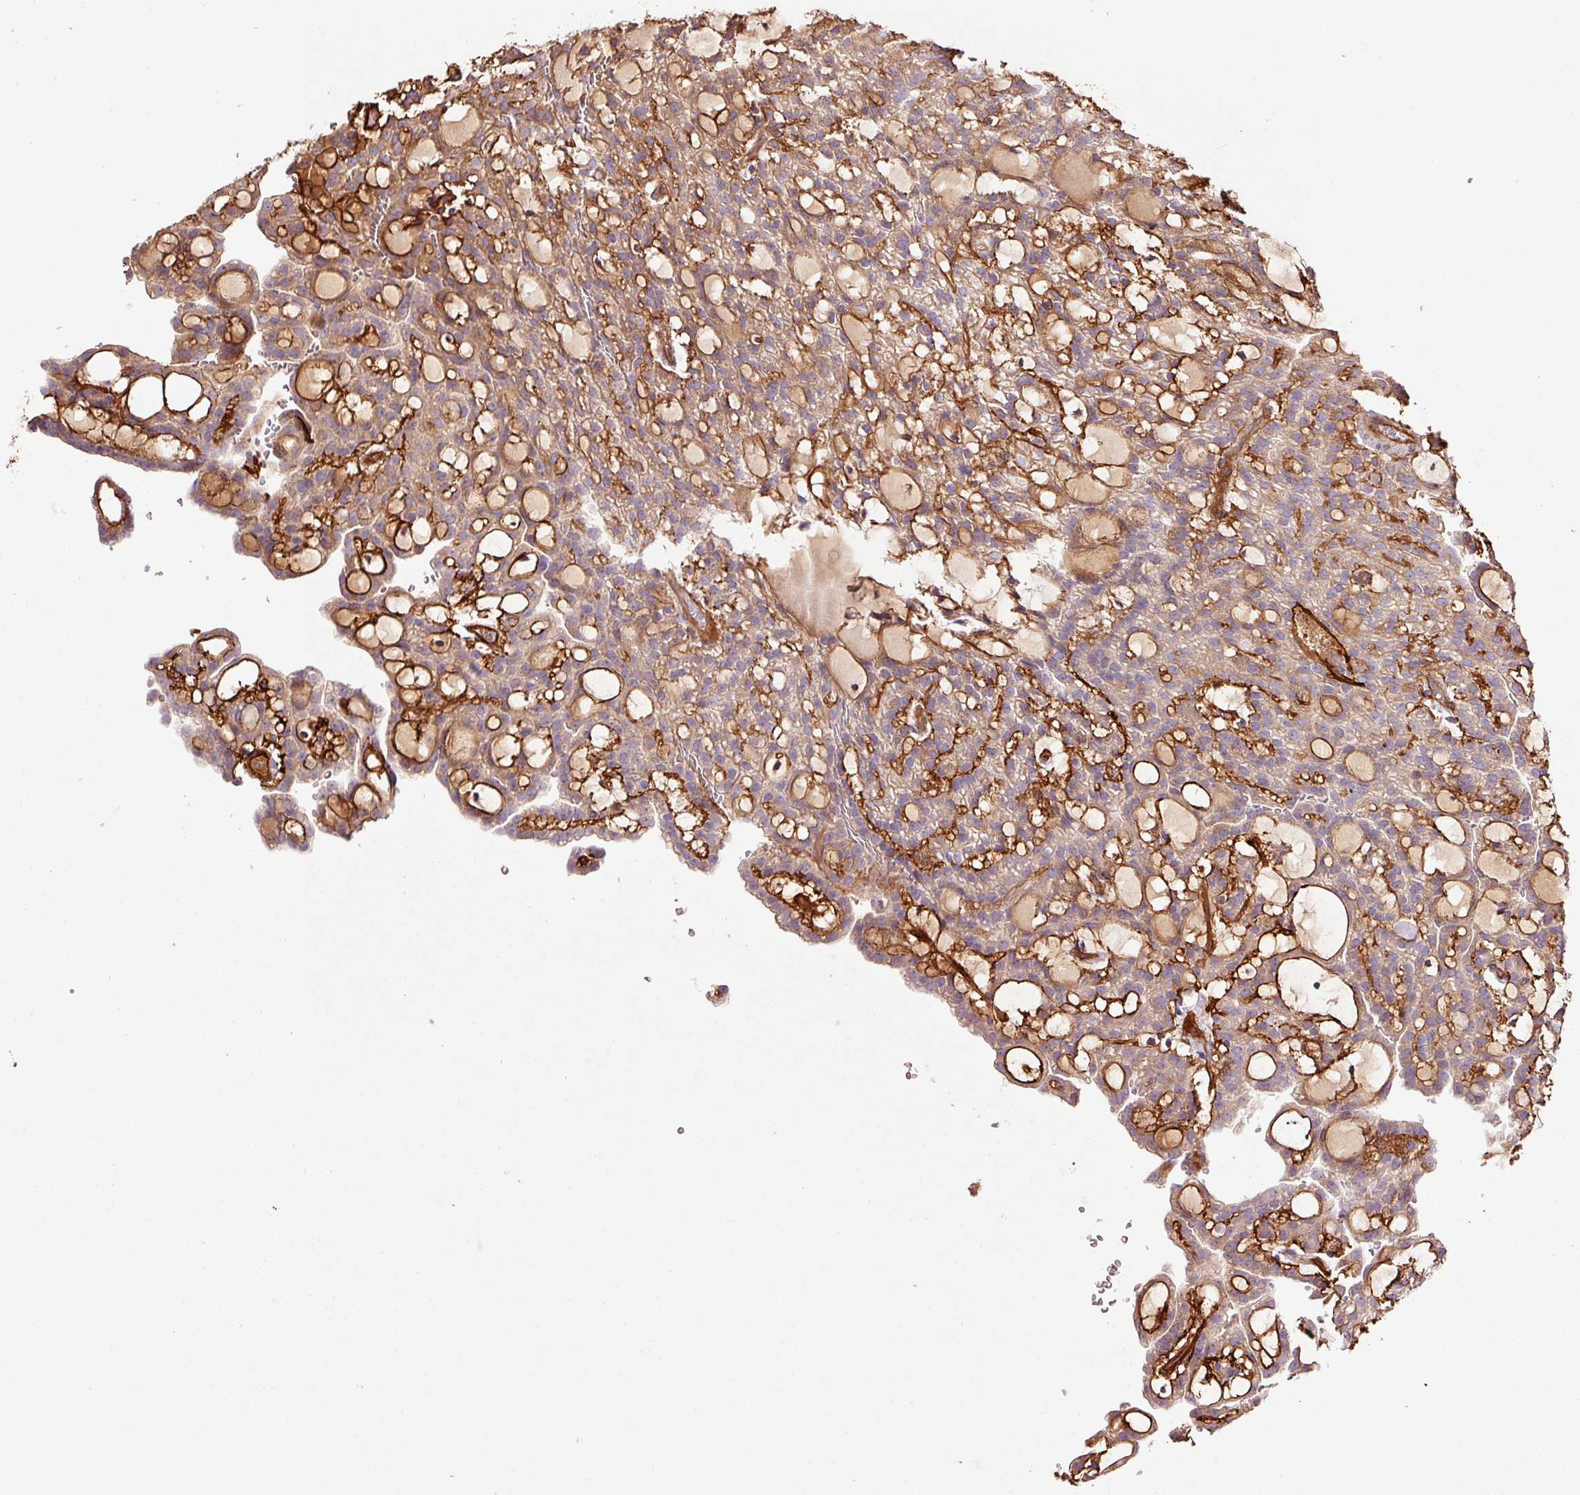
{"staining": {"intensity": "weak", "quantity": "25%-75%", "location": "cytoplasmic/membranous"}, "tissue": "renal cancer", "cell_type": "Tumor cells", "image_type": "cancer", "snomed": [{"axis": "morphology", "description": "Adenocarcinoma, NOS"}, {"axis": "topography", "description": "Kidney"}], "caption": "Immunohistochemical staining of renal cancer (adenocarcinoma) demonstrates weak cytoplasmic/membranous protein expression in about 25%-75% of tumor cells.", "gene": "NID2", "patient": {"sex": "male", "age": 63}}